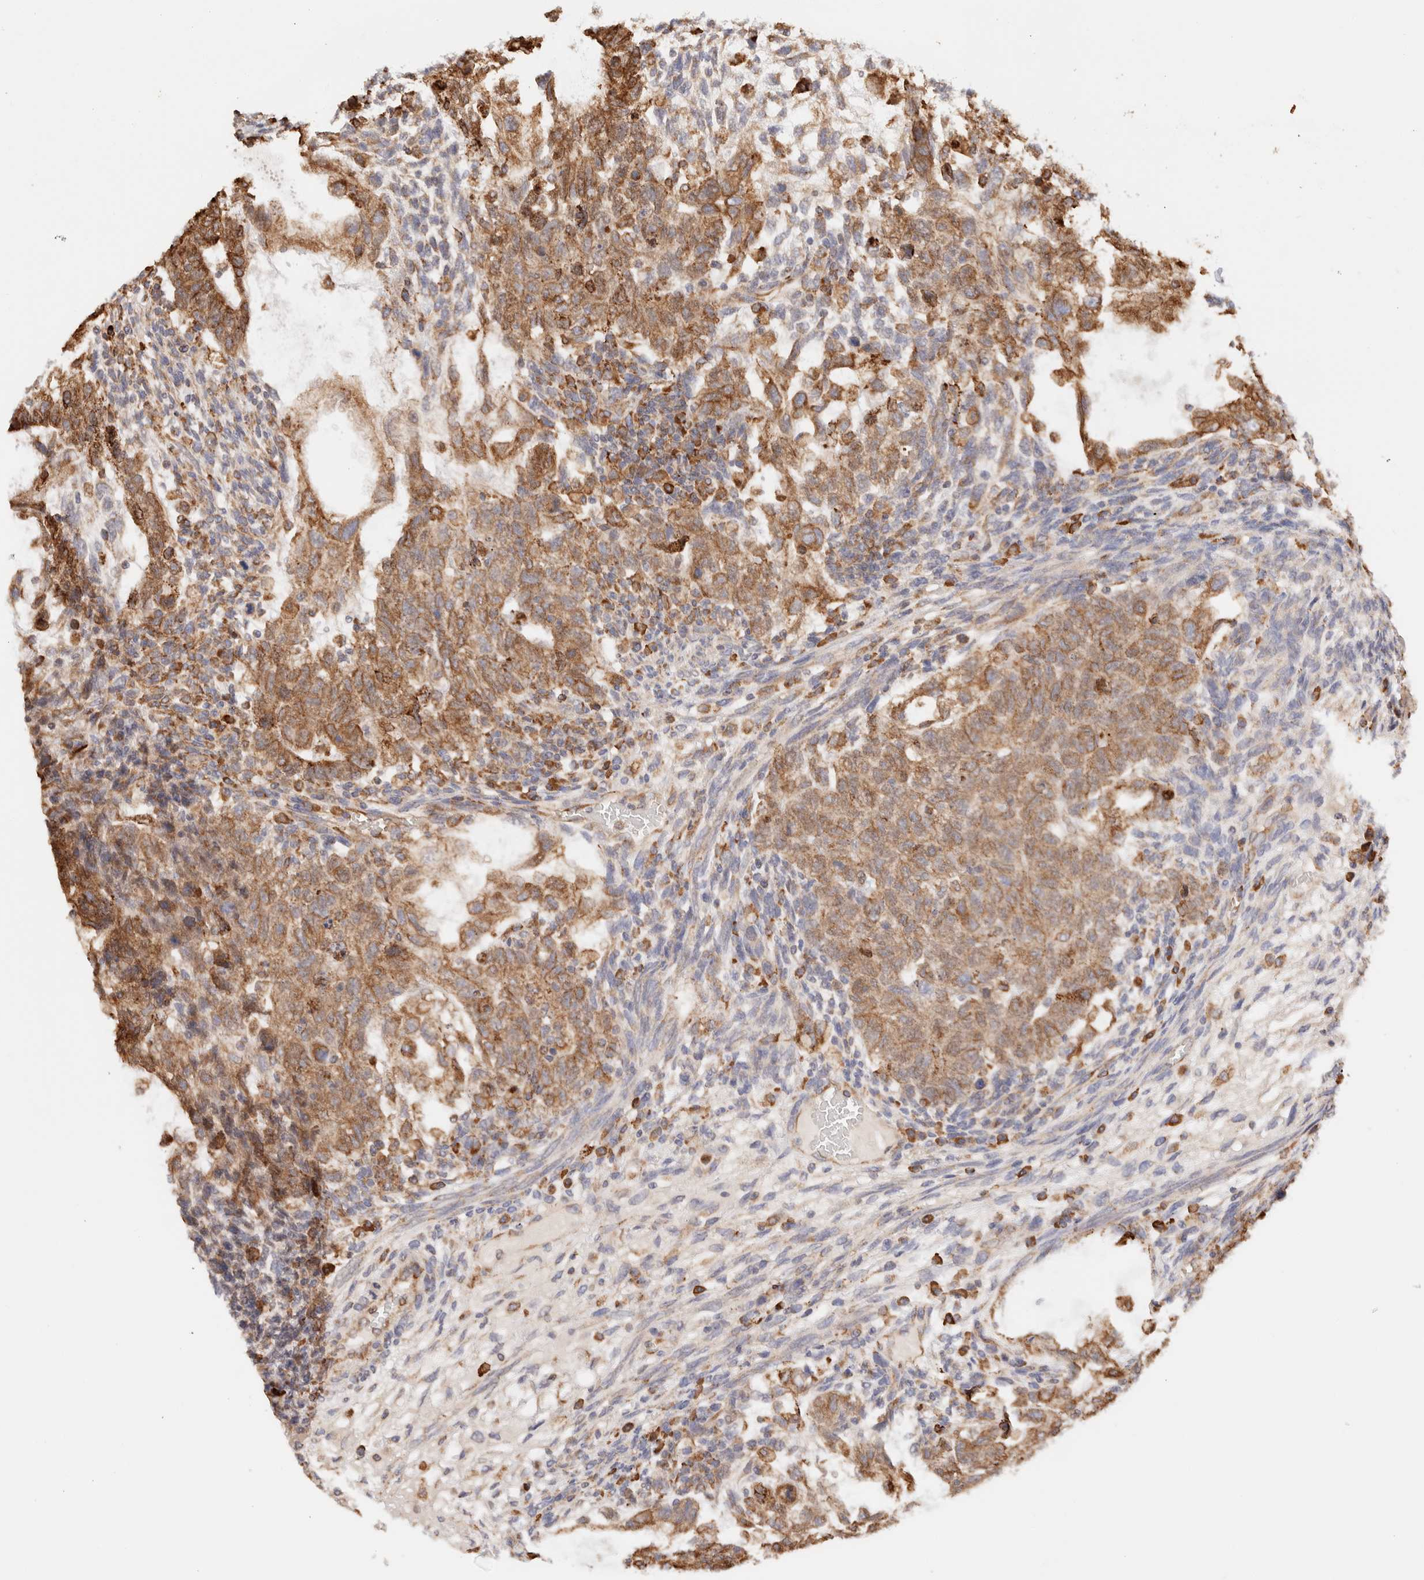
{"staining": {"intensity": "moderate", "quantity": ">75%", "location": "cytoplasmic/membranous"}, "tissue": "testis cancer", "cell_type": "Tumor cells", "image_type": "cancer", "snomed": [{"axis": "morphology", "description": "Normal tissue, NOS"}, {"axis": "morphology", "description": "Carcinoma, Embryonal, NOS"}, {"axis": "topography", "description": "Testis"}], "caption": "Tumor cells show medium levels of moderate cytoplasmic/membranous staining in about >75% of cells in testis embryonal carcinoma.", "gene": "FER", "patient": {"sex": "male", "age": 36}}